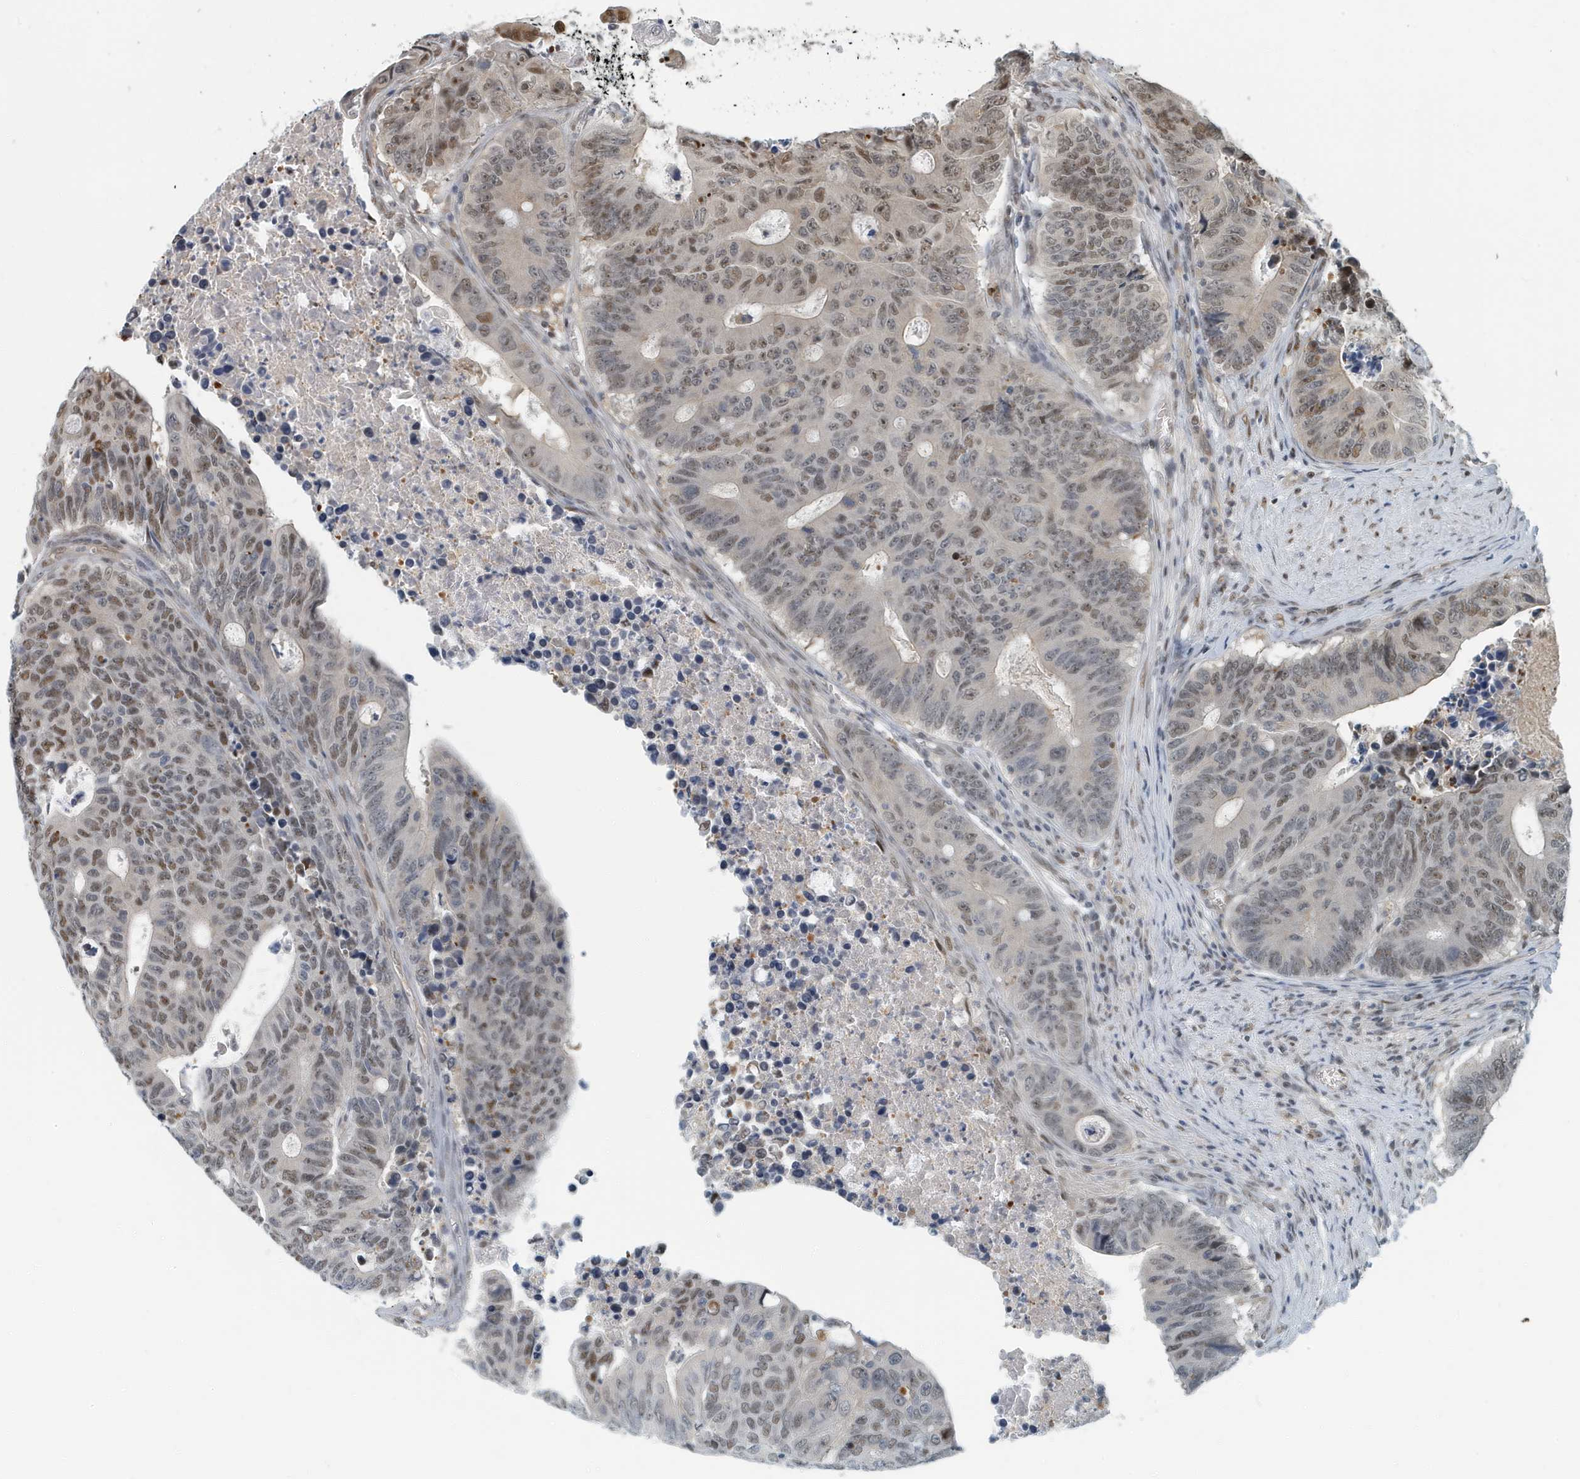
{"staining": {"intensity": "moderate", "quantity": "25%-75%", "location": "nuclear"}, "tissue": "colorectal cancer", "cell_type": "Tumor cells", "image_type": "cancer", "snomed": [{"axis": "morphology", "description": "Adenocarcinoma, NOS"}, {"axis": "topography", "description": "Colon"}], "caption": "Immunohistochemical staining of human colorectal adenocarcinoma demonstrates medium levels of moderate nuclear protein expression in approximately 25%-75% of tumor cells.", "gene": "KIF15", "patient": {"sex": "male", "age": 87}}